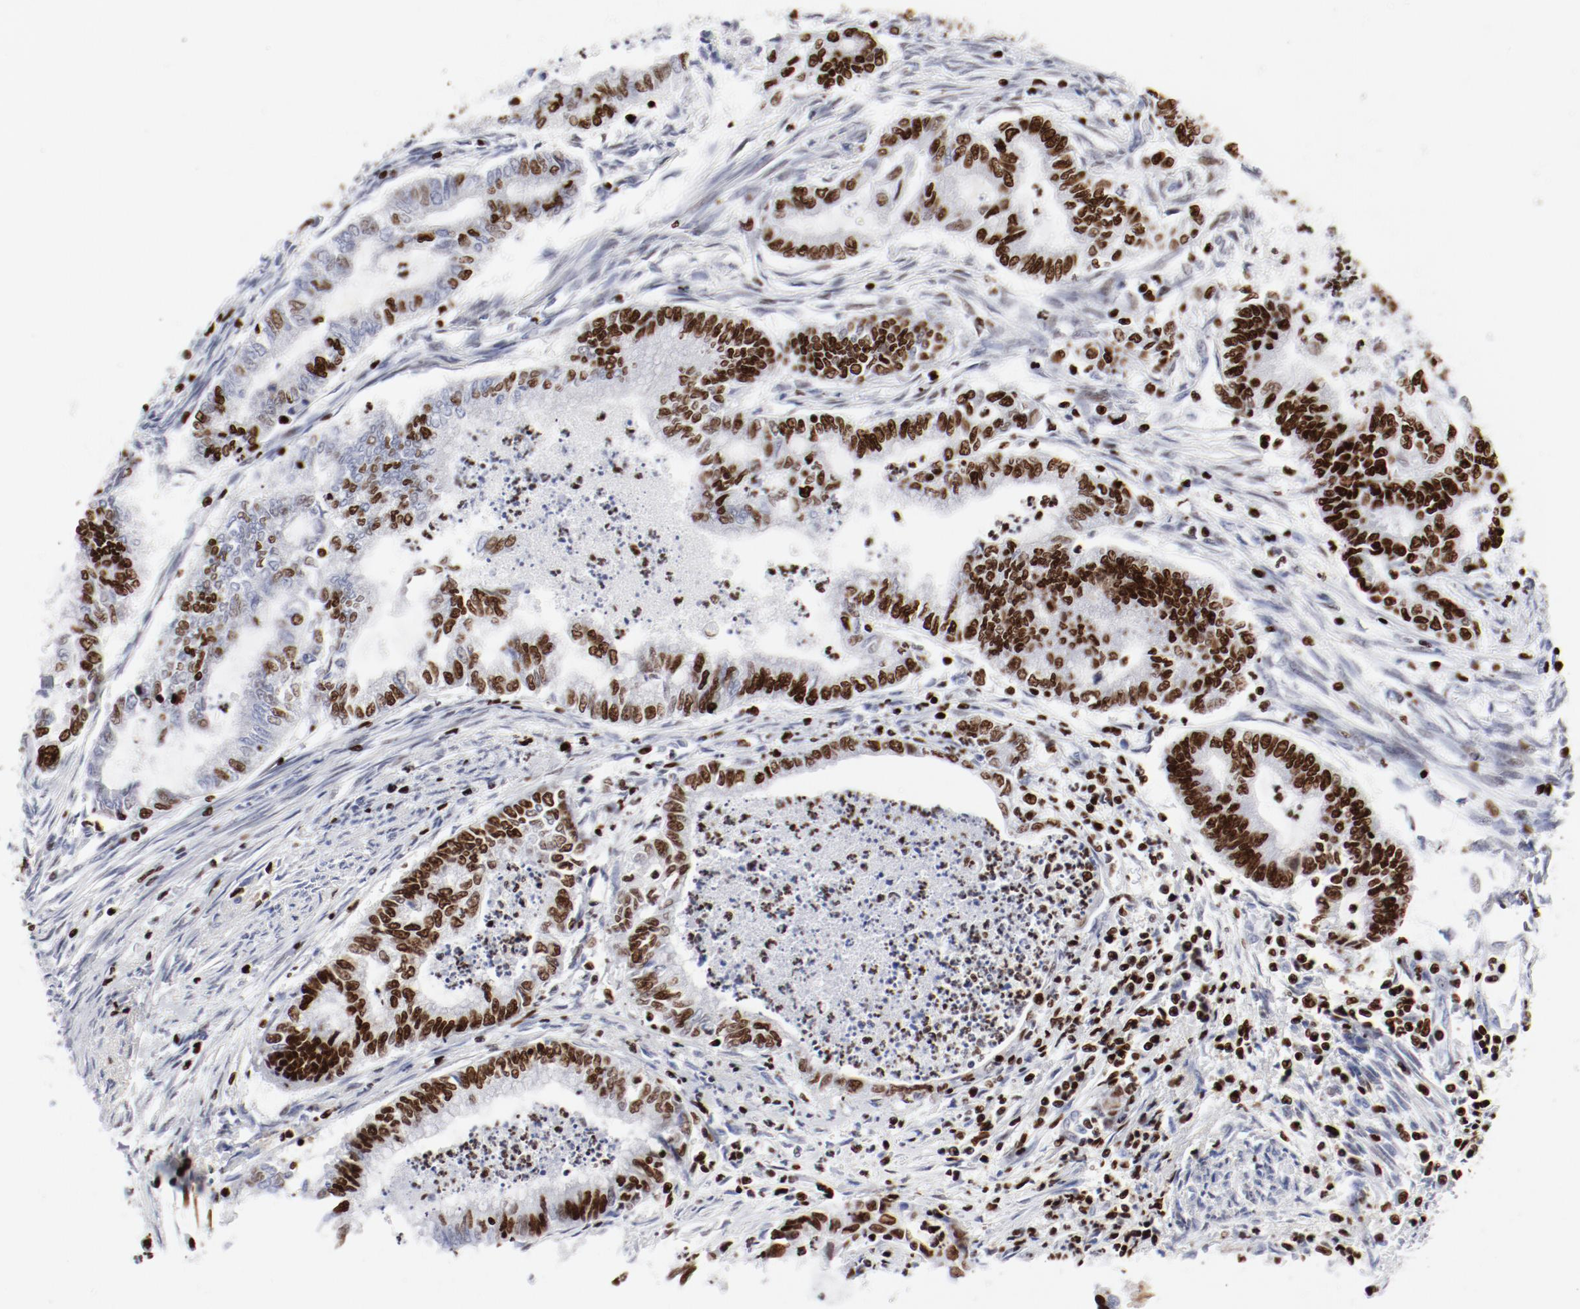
{"staining": {"intensity": "strong", "quantity": "25%-75%", "location": "nuclear"}, "tissue": "endometrial cancer", "cell_type": "Tumor cells", "image_type": "cancer", "snomed": [{"axis": "morphology", "description": "Adenocarcinoma, NOS"}, {"axis": "topography", "description": "Endometrium"}], "caption": "Protein expression analysis of human endometrial adenocarcinoma reveals strong nuclear positivity in approximately 25%-75% of tumor cells. (DAB (3,3'-diaminobenzidine) IHC with brightfield microscopy, high magnification).", "gene": "SMARCC2", "patient": {"sex": "female", "age": 79}}